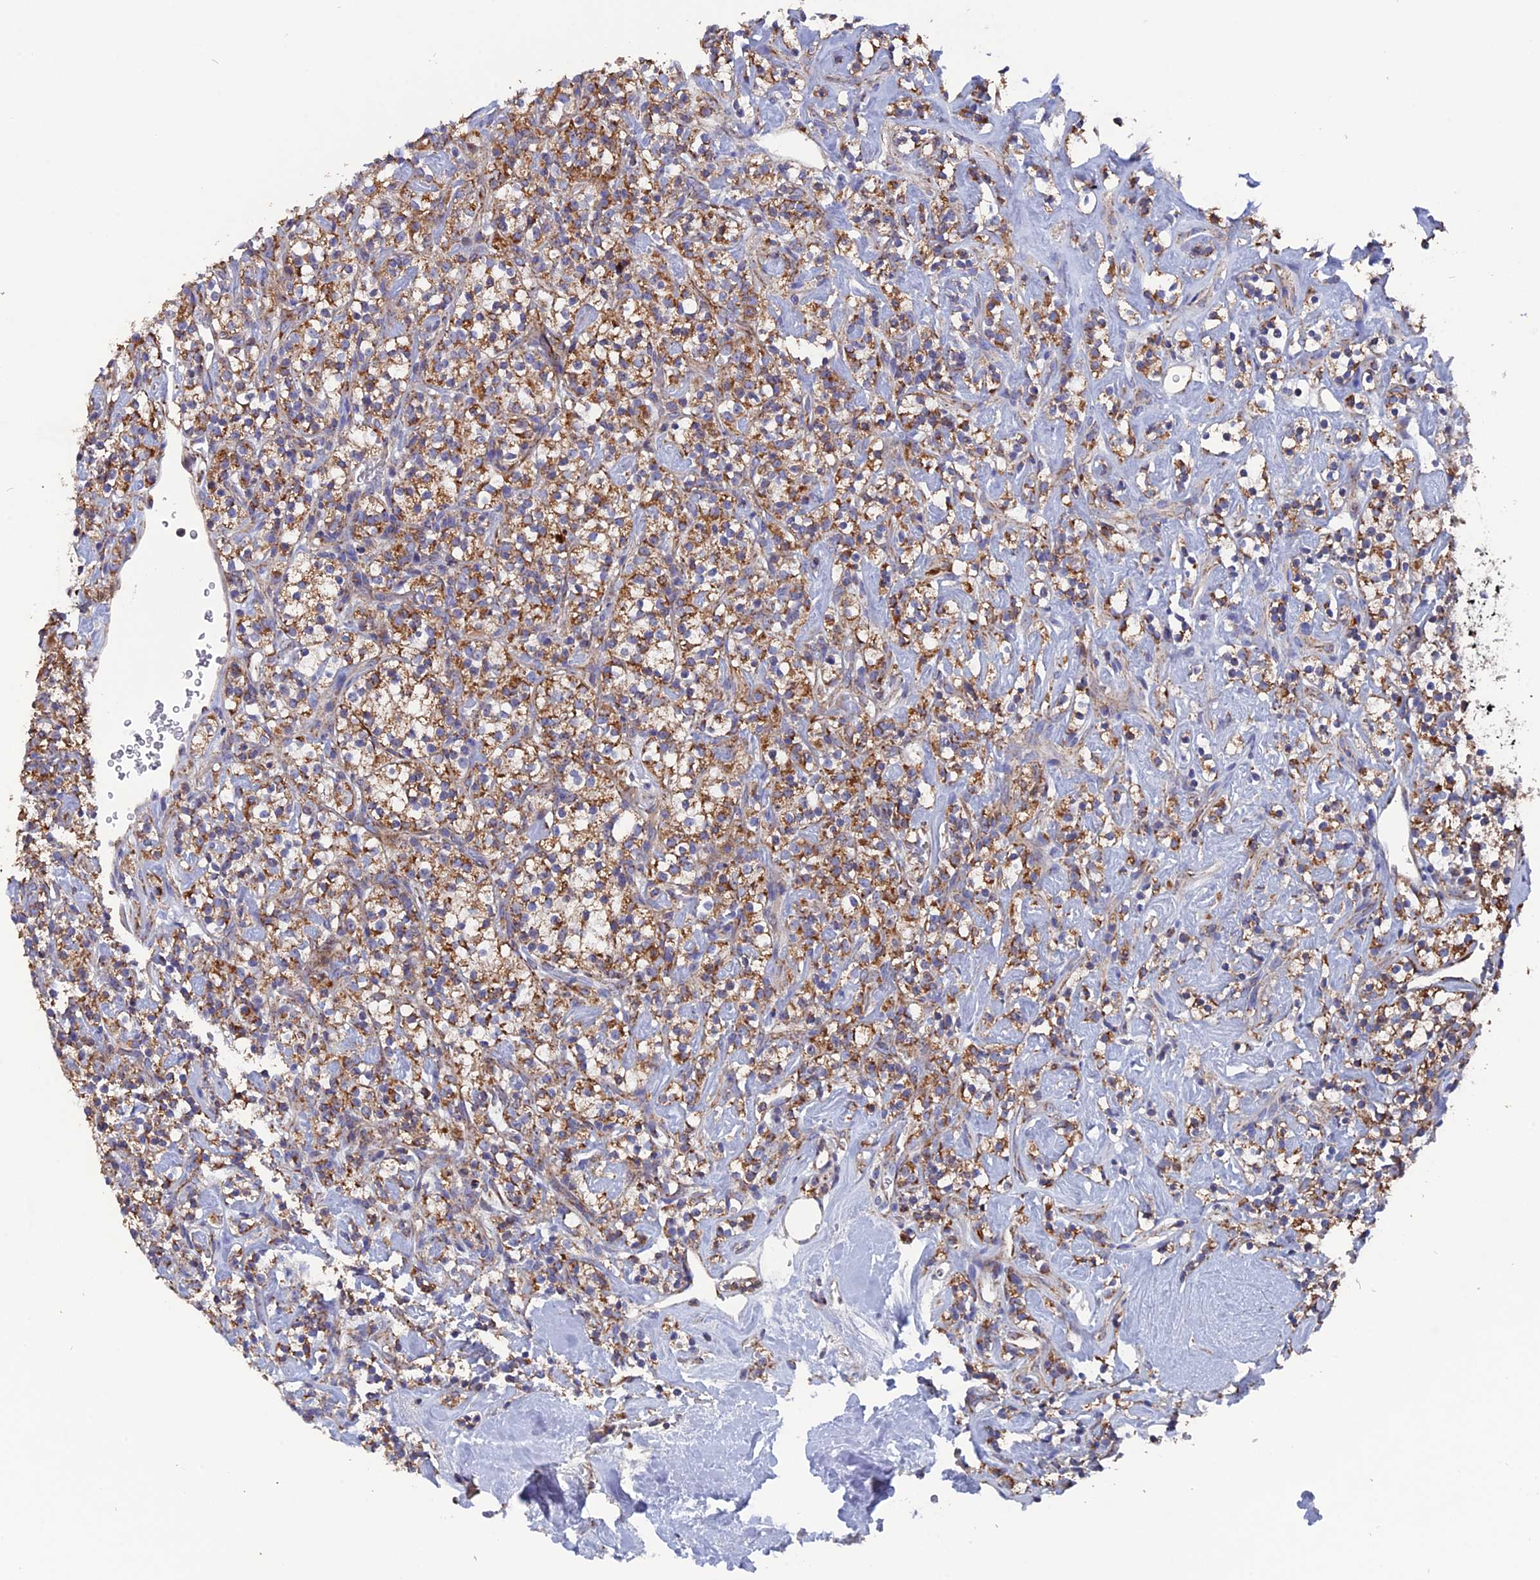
{"staining": {"intensity": "moderate", "quantity": ">75%", "location": "cytoplasmic/membranous"}, "tissue": "renal cancer", "cell_type": "Tumor cells", "image_type": "cancer", "snomed": [{"axis": "morphology", "description": "Adenocarcinoma, NOS"}, {"axis": "topography", "description": "Kidney"}], "caption": "An IHC histopathology image of tumor tissue is shown. Protein staining in brown labels moderate cytoplasmic/membranous positivity in adenocarcinoma (renal) within tumor cells.", "gene": "TGFA", "patient": {"sex": "male", "age": 77}}